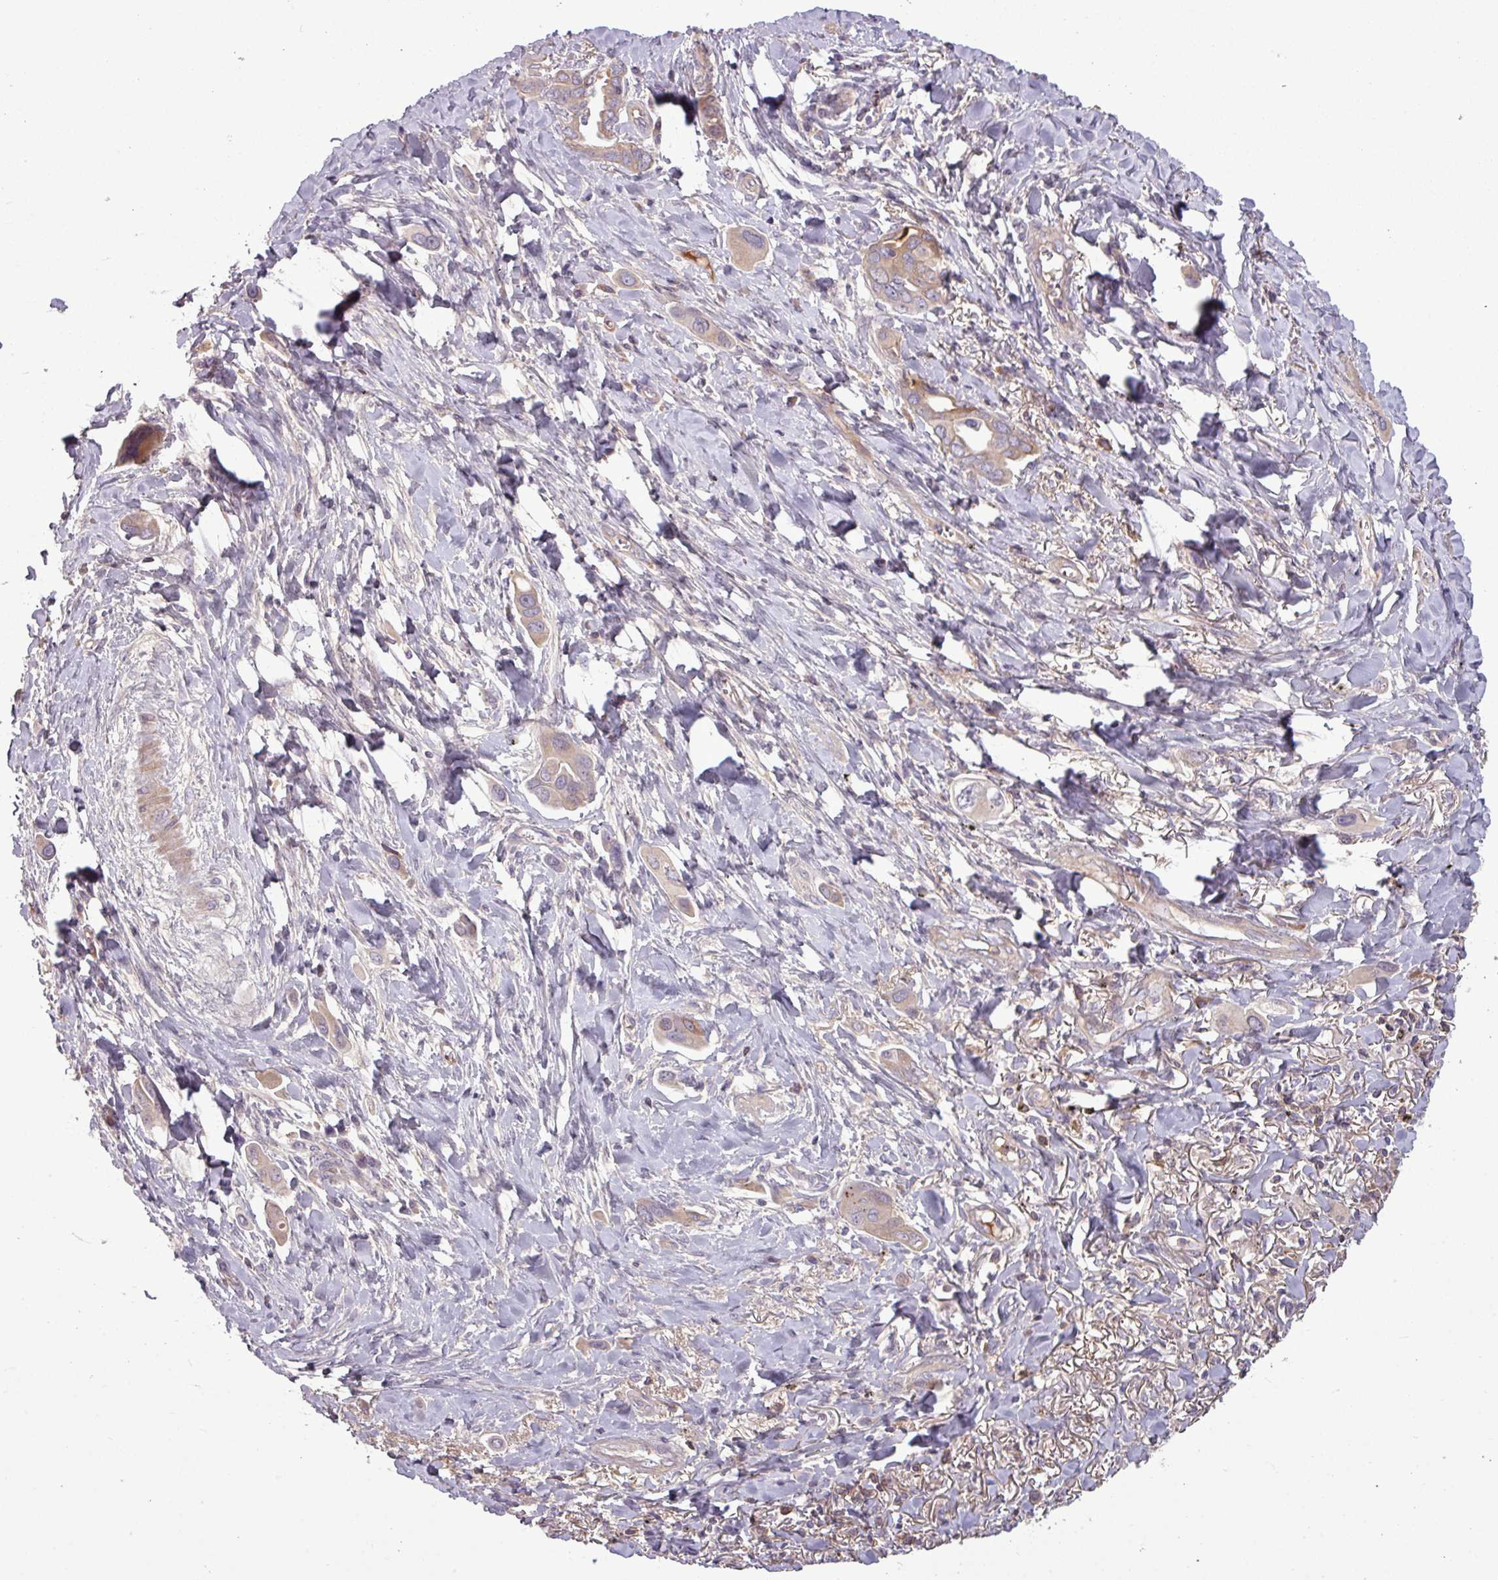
{"staining": {"intensity": "moderate", "quantity": "<25%", "location": "cytoplasmic/membranous"}, "tissue": "lung cancer", "cell_type": "Tumor cells", "image_type": "cancer", "snomed": [{"axis": "morphology", "description": "Adenocarcinoma, NOS"}, {"axis": "topography", "description": "Lung"}], "caption": "Immunohistochemical staining of lung cancer (adenocarcinoma) reveals moderate cytoplasmic/membranous protein positivity in approximately <25% of tumor cells. The protein is stained brown, and the nuclei are stained in blue (DAB IHC with brightfield microscopy, high magnification).", "gene": "C4B", "patient": {"sex": "male", "age": 76}}